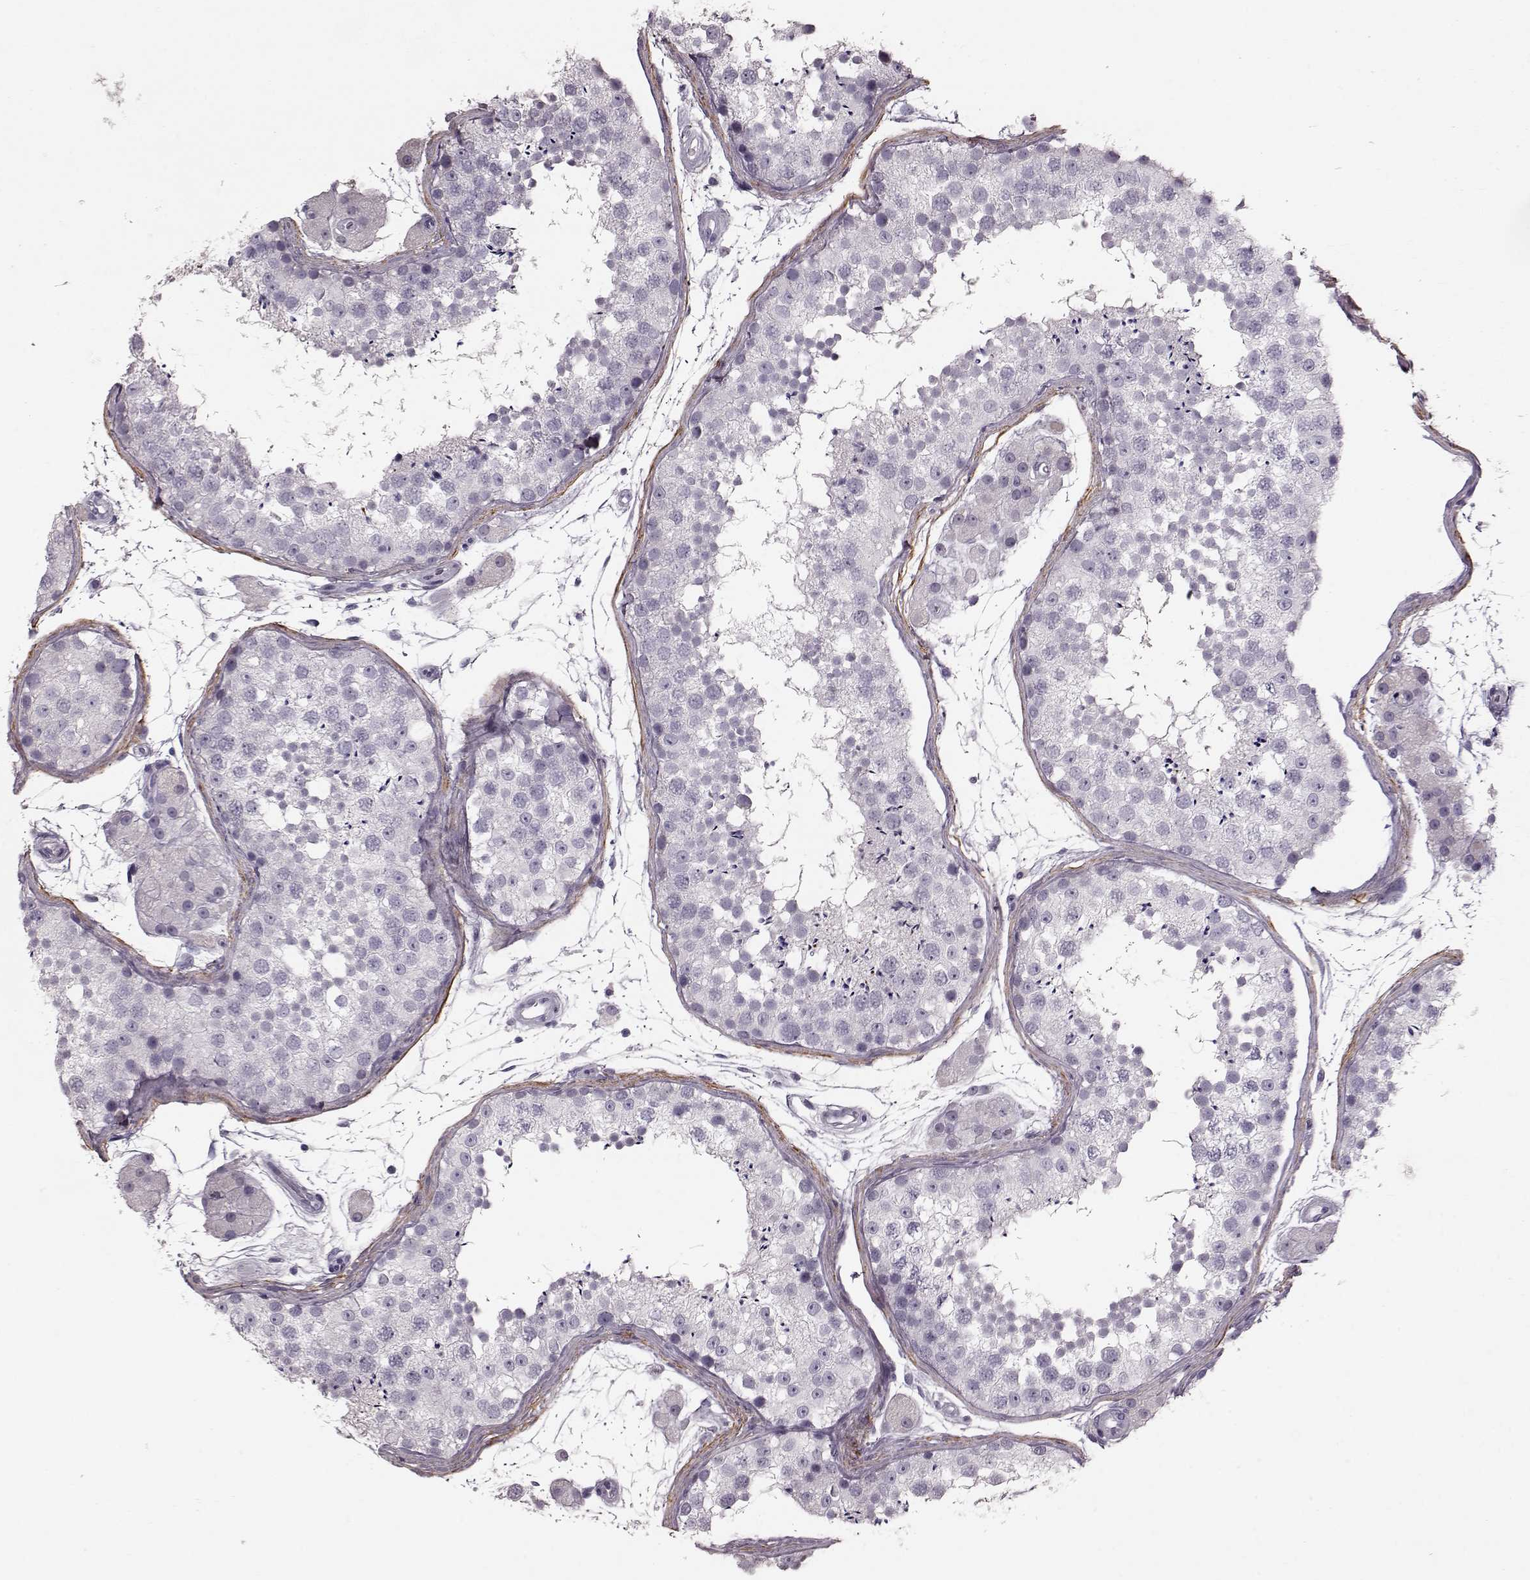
{"staining": {"intensity": "negative", "quantity": "none", "location": "none"}, "tissue": "testis", "cell_type": "Cells in seminiferous ducts", "image_type": "normal", "snomed": [{"axis": "morphology", "description": "Normal tissue, NOS"}, {"axis": "topography", "description": "Testis"}], "caption": "The histopathology image demonstrates no staining of cells in seminiferous ducts in unremarkable testis. The staining is performed using DAB brown chromogen with nuclei counter-stained in using hematoxylin.", "gene": "CST7", "patient": {"sex": "male", "age": 41}}